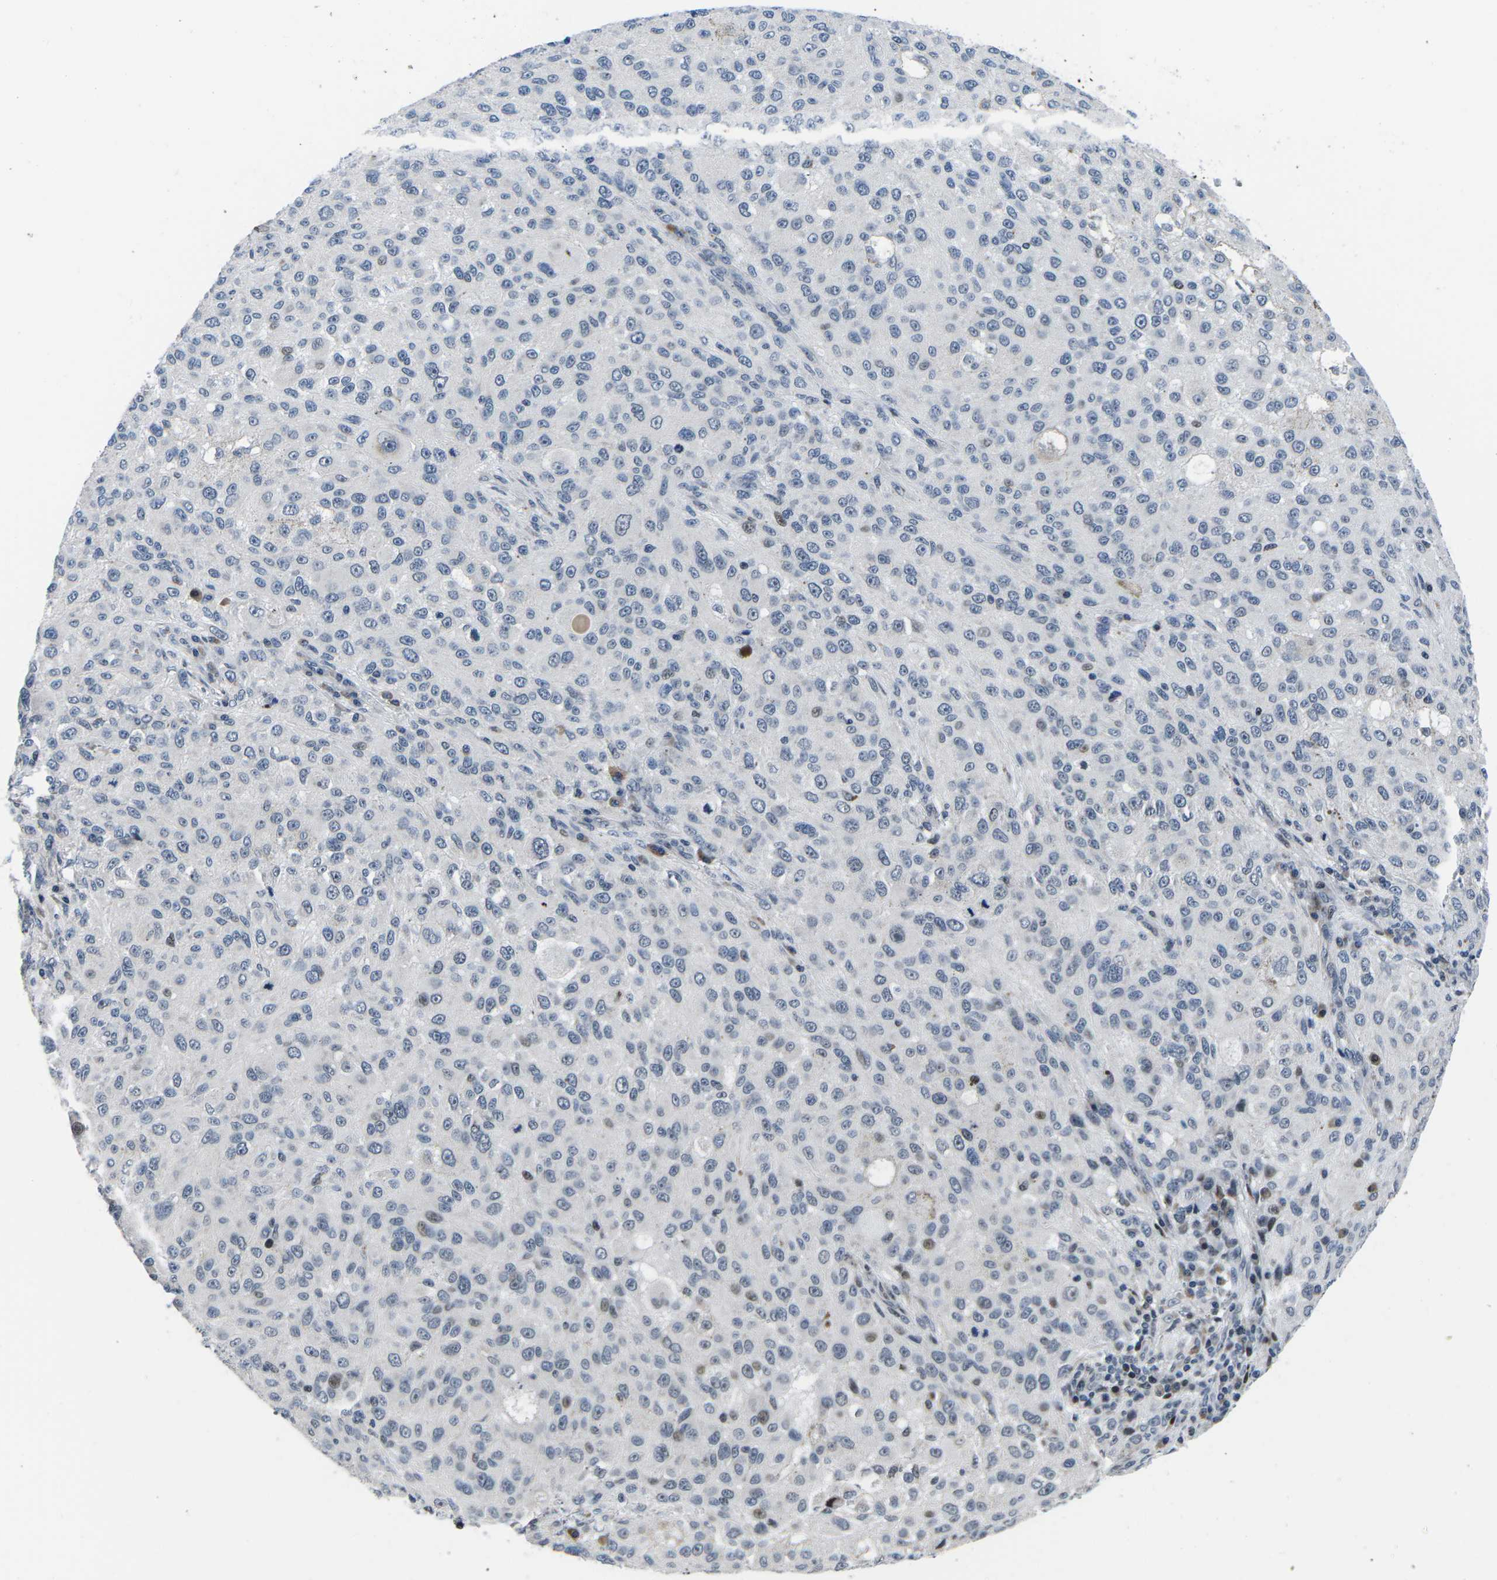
{"staining": {"intensity": "weak", "quantity": "<25%", "location": "nuclear"}, "tissue": "melanoma", "cell_type": "Tumor cells", "image_type": "cancer", "snomed": [{"axis": "morphology", "description": "Necrosis, NOS"}, {"axis": "morphology", "description": "Malignant melanoma, NOS"}, {"axis": "topography", "description": "Skin"}], "caption": "A high-resolution micrograph shows immunohistochemistry (IHC) staining of malignant melanoma, which shows no significant staining in tumor cells.", "gene": "CDC73", "patient": {"sex": "female", "age": 87}}